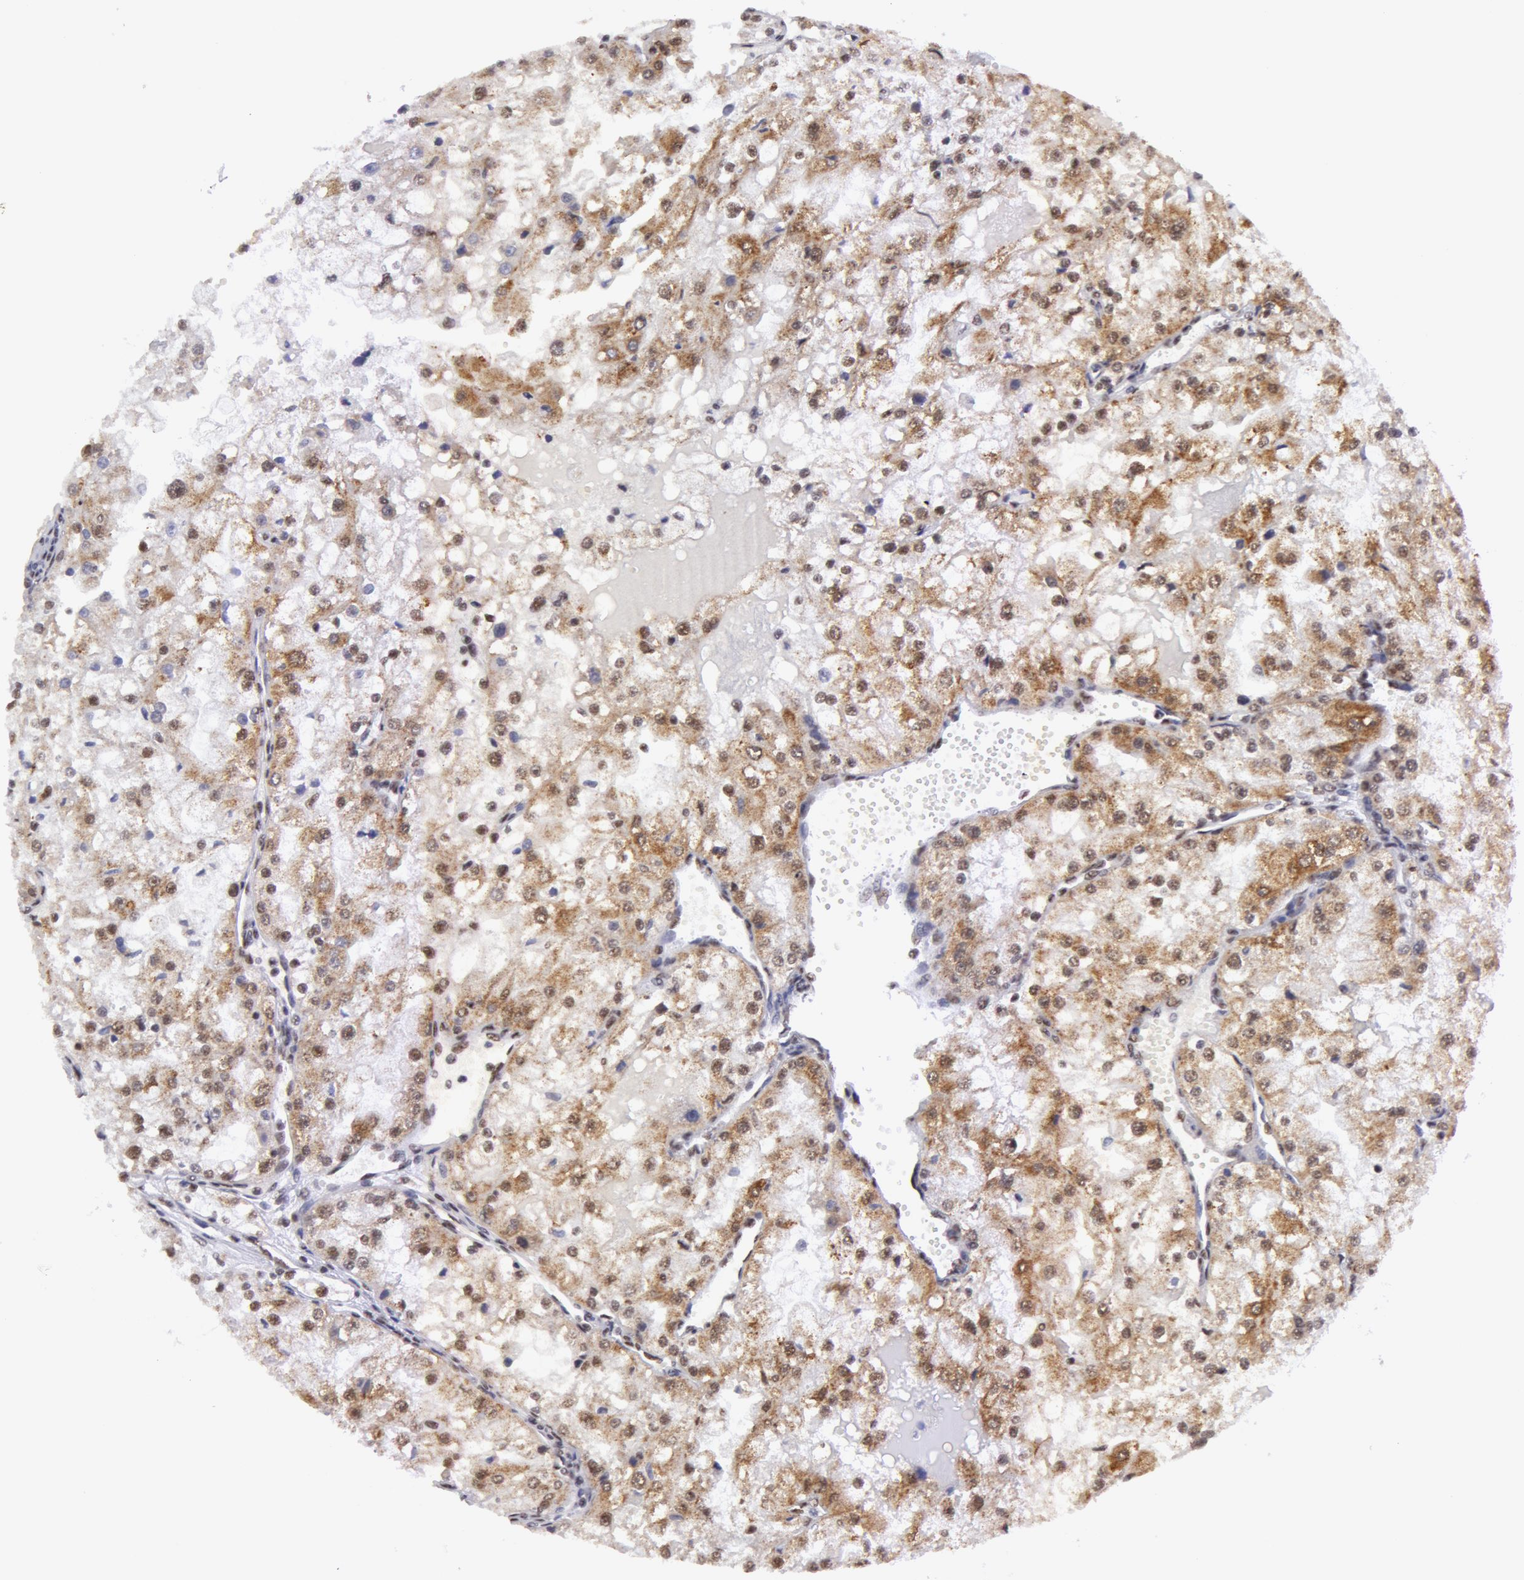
{"staining": {"intensity": "moderate", "quantity": "25%-75%", "location": "cytoplasmic/membranous,nuclear"}, "tissue": "renal cancer", "cell_type": "Tumor cells", "image_type": "cancer", "snomed": [{"axis": "morphology", "description": "Adenocarcinoma, NOS"}, {"axis": "topography", "description": "Kidney"}], "caption": "Renal cancer stained with a protein marker exhibits moderate staining in tumor cells.", "gene": "VRTN", "patient": {"sex": "female", "age": 74}}